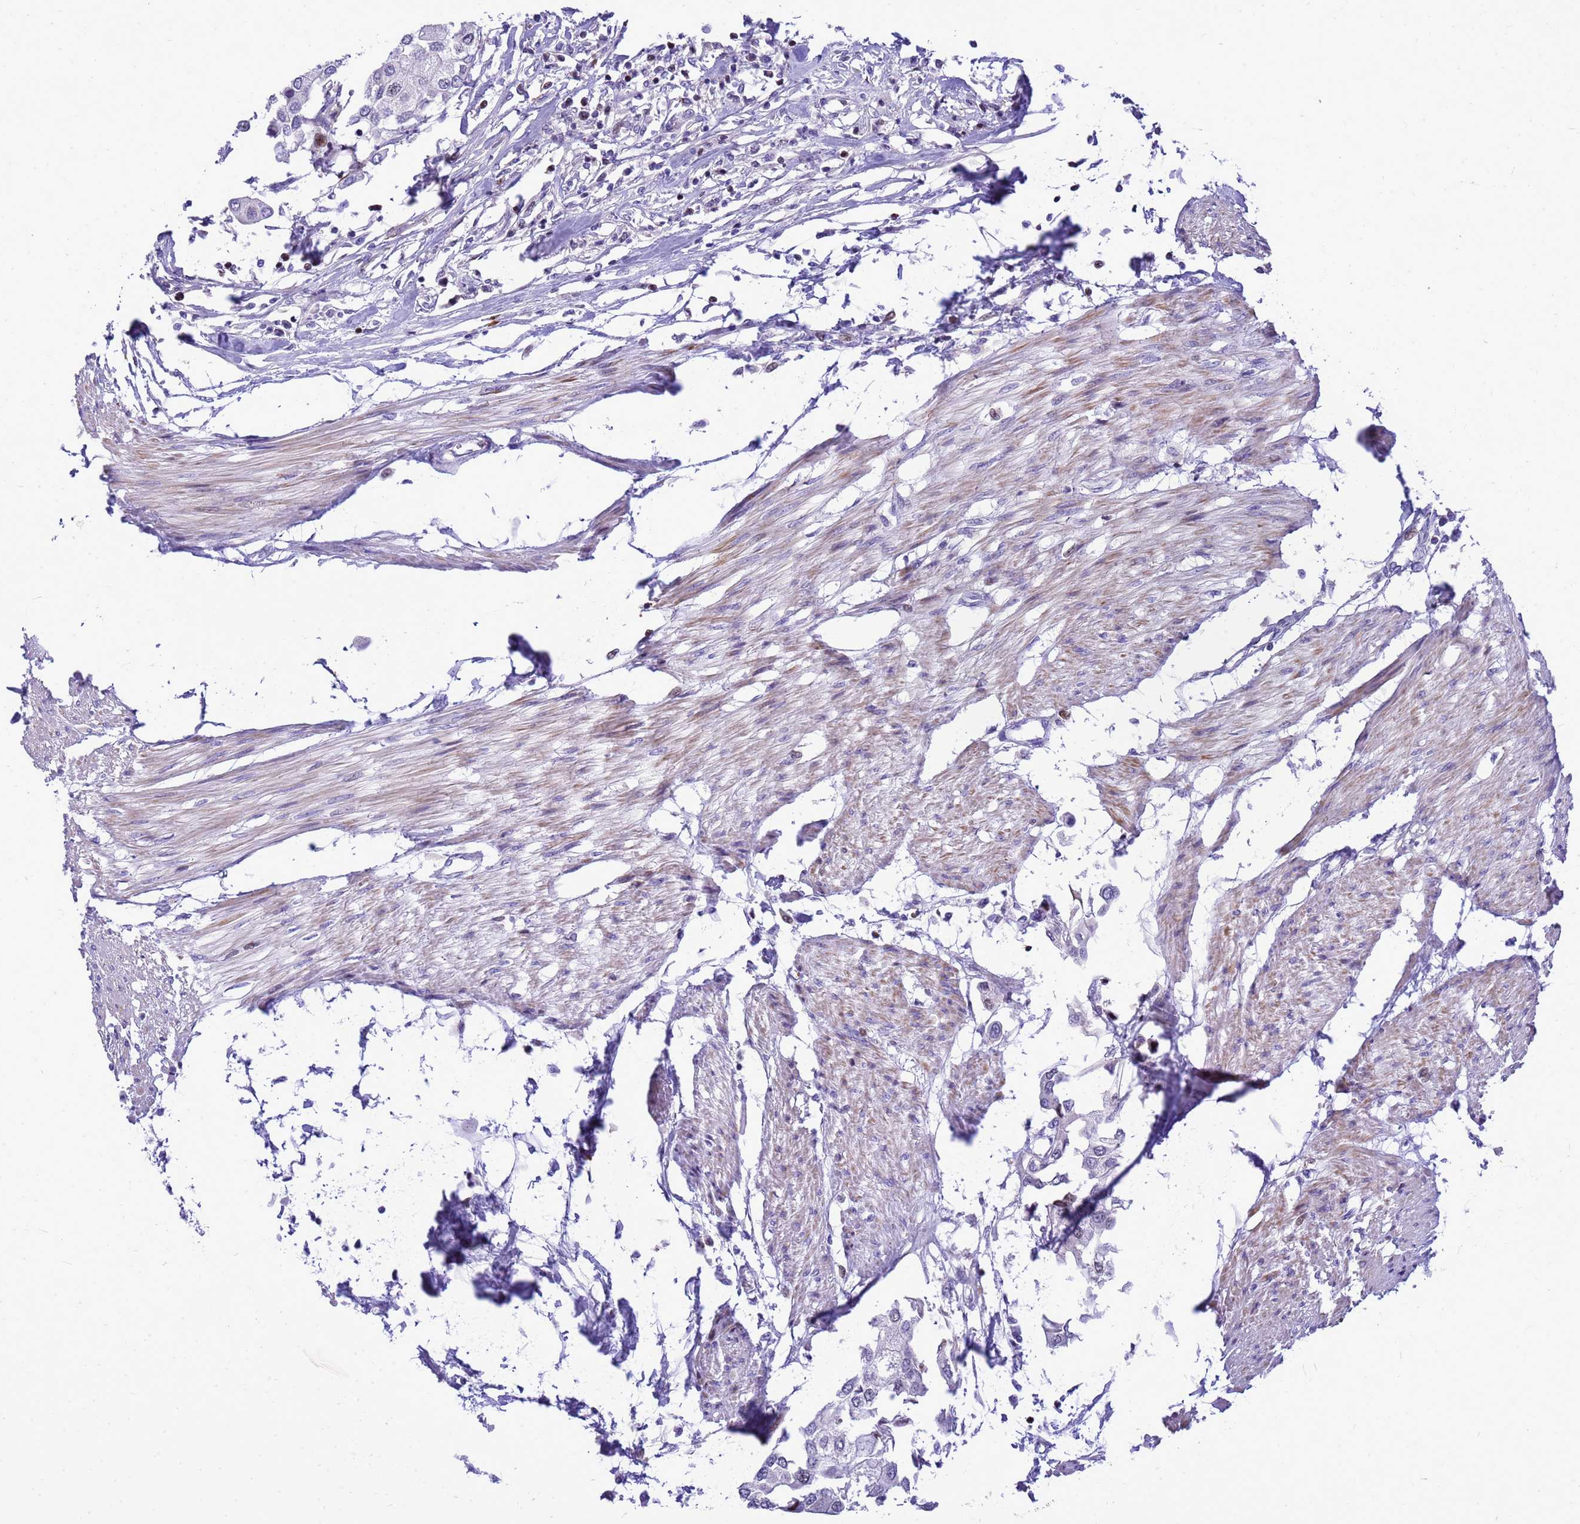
{"staining": {"intensity": "negative", "quantity": "none", "location": "none"}, "tissue": "urothelial cancer", "cell_type": "Tumor cells", "image_type": "cancer", "snomed": [{"axis": "morphology", "description": "Urothelial carcinoma, High grade"}, {"axis": "topography", "description": "Urinary bladder"}], "caption": "A high-resolution micrograph shows immunohistochemistry (IHC) staining of urothelial carcinoma (high-grade), which displays no significant expression in tumor cells.", "gene": "ADAMTS7", "patient": {"sex": "male", "age": 64}}